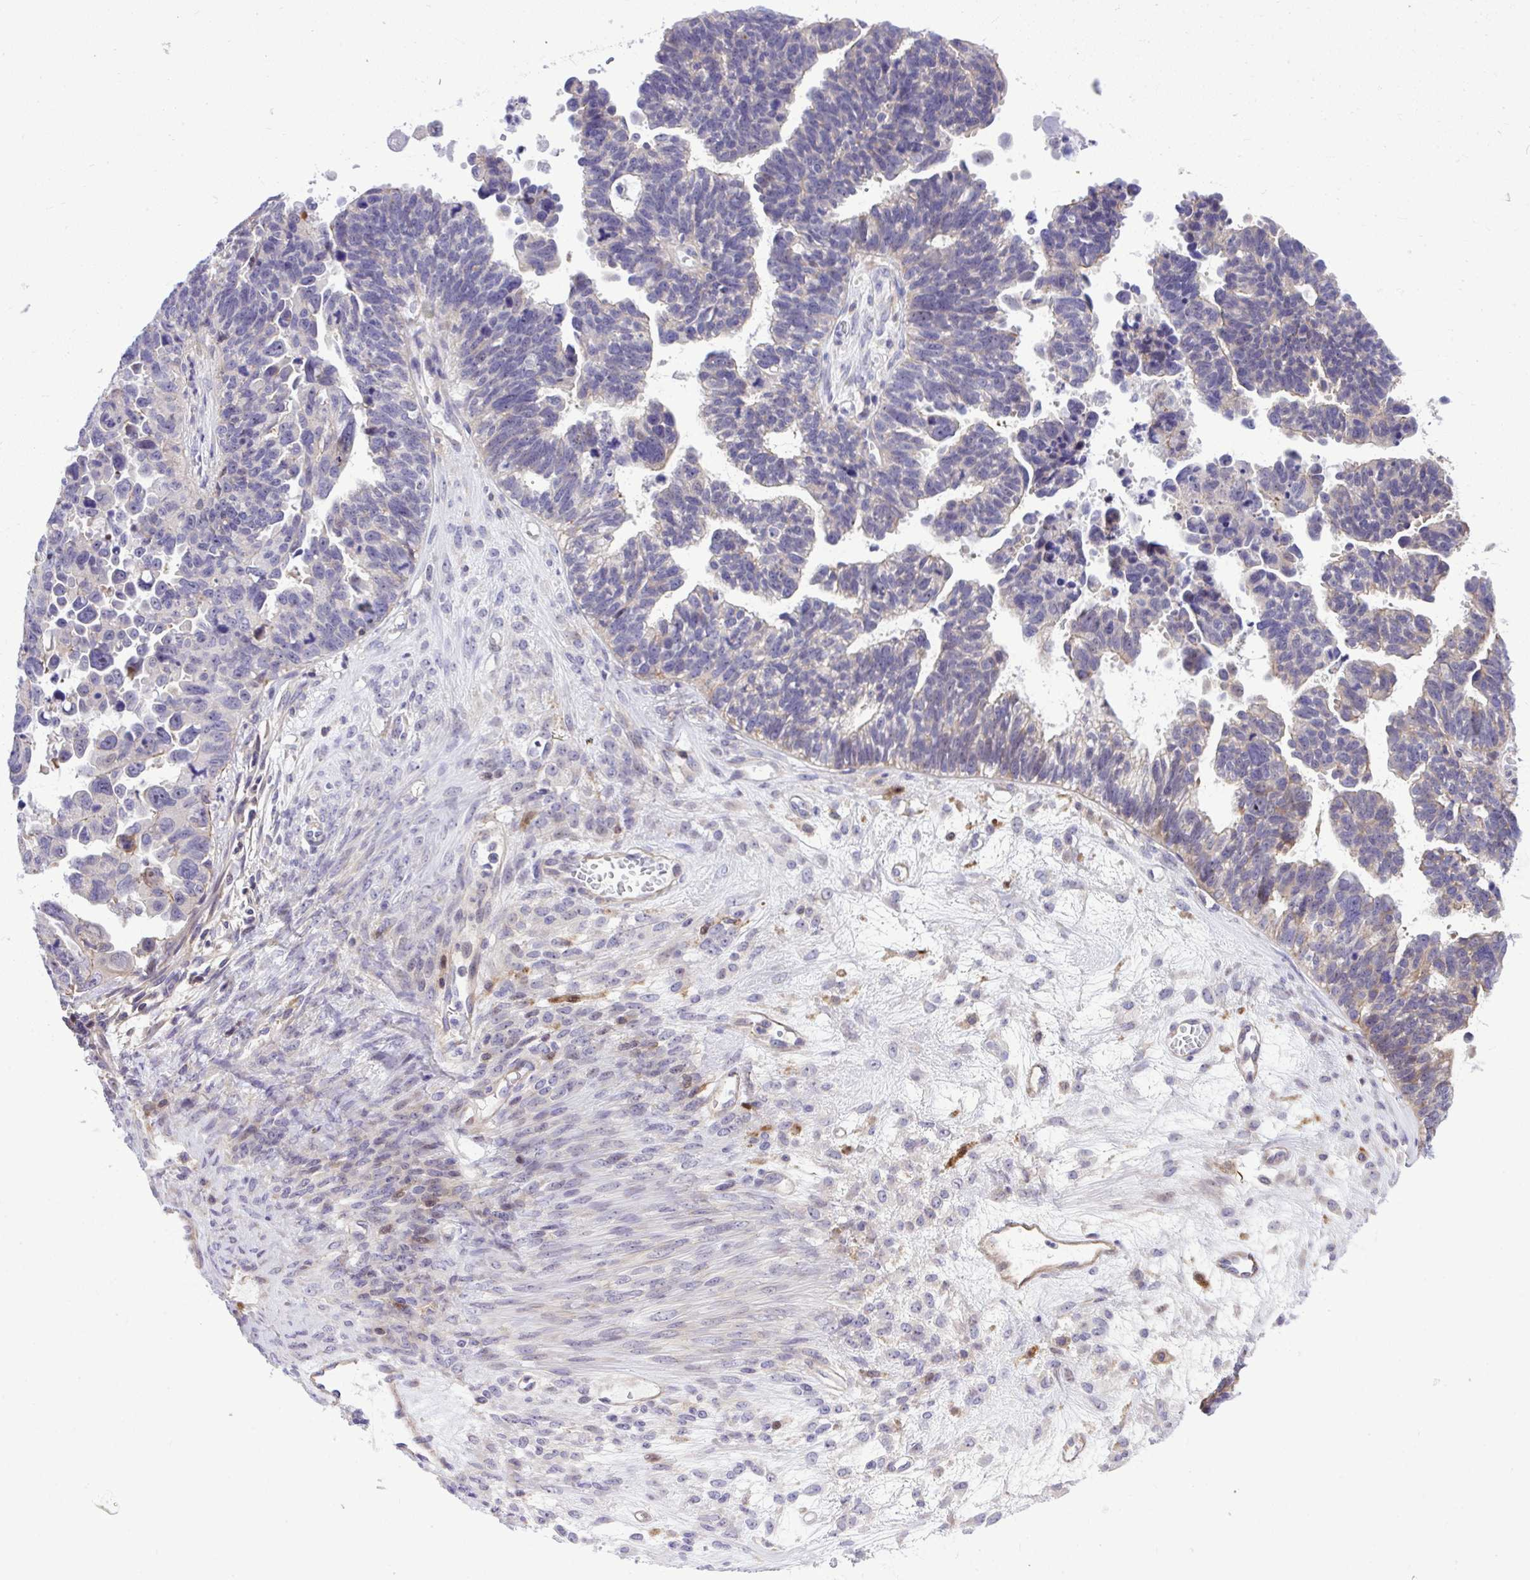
{"staining": {"intensity": "negative", "quantity": "none", "location": "none"}, "tissue": "ovarian cancer", "cell_type": "Tumor cells", "image_type": "cancer", "snomed": [{"axis": "morphology", "description": "Cystadenocarcinoma, serous, NOS"}, {"axis": "topography", "description": "Ovary"}], "caption": "Ovarian cancer (serous cystadenocarcinoma) stained for a protein using IHC shows no positivity tumor cells.", "gene": "GRK4", "patient": {"sex": "female", "age": 60}}